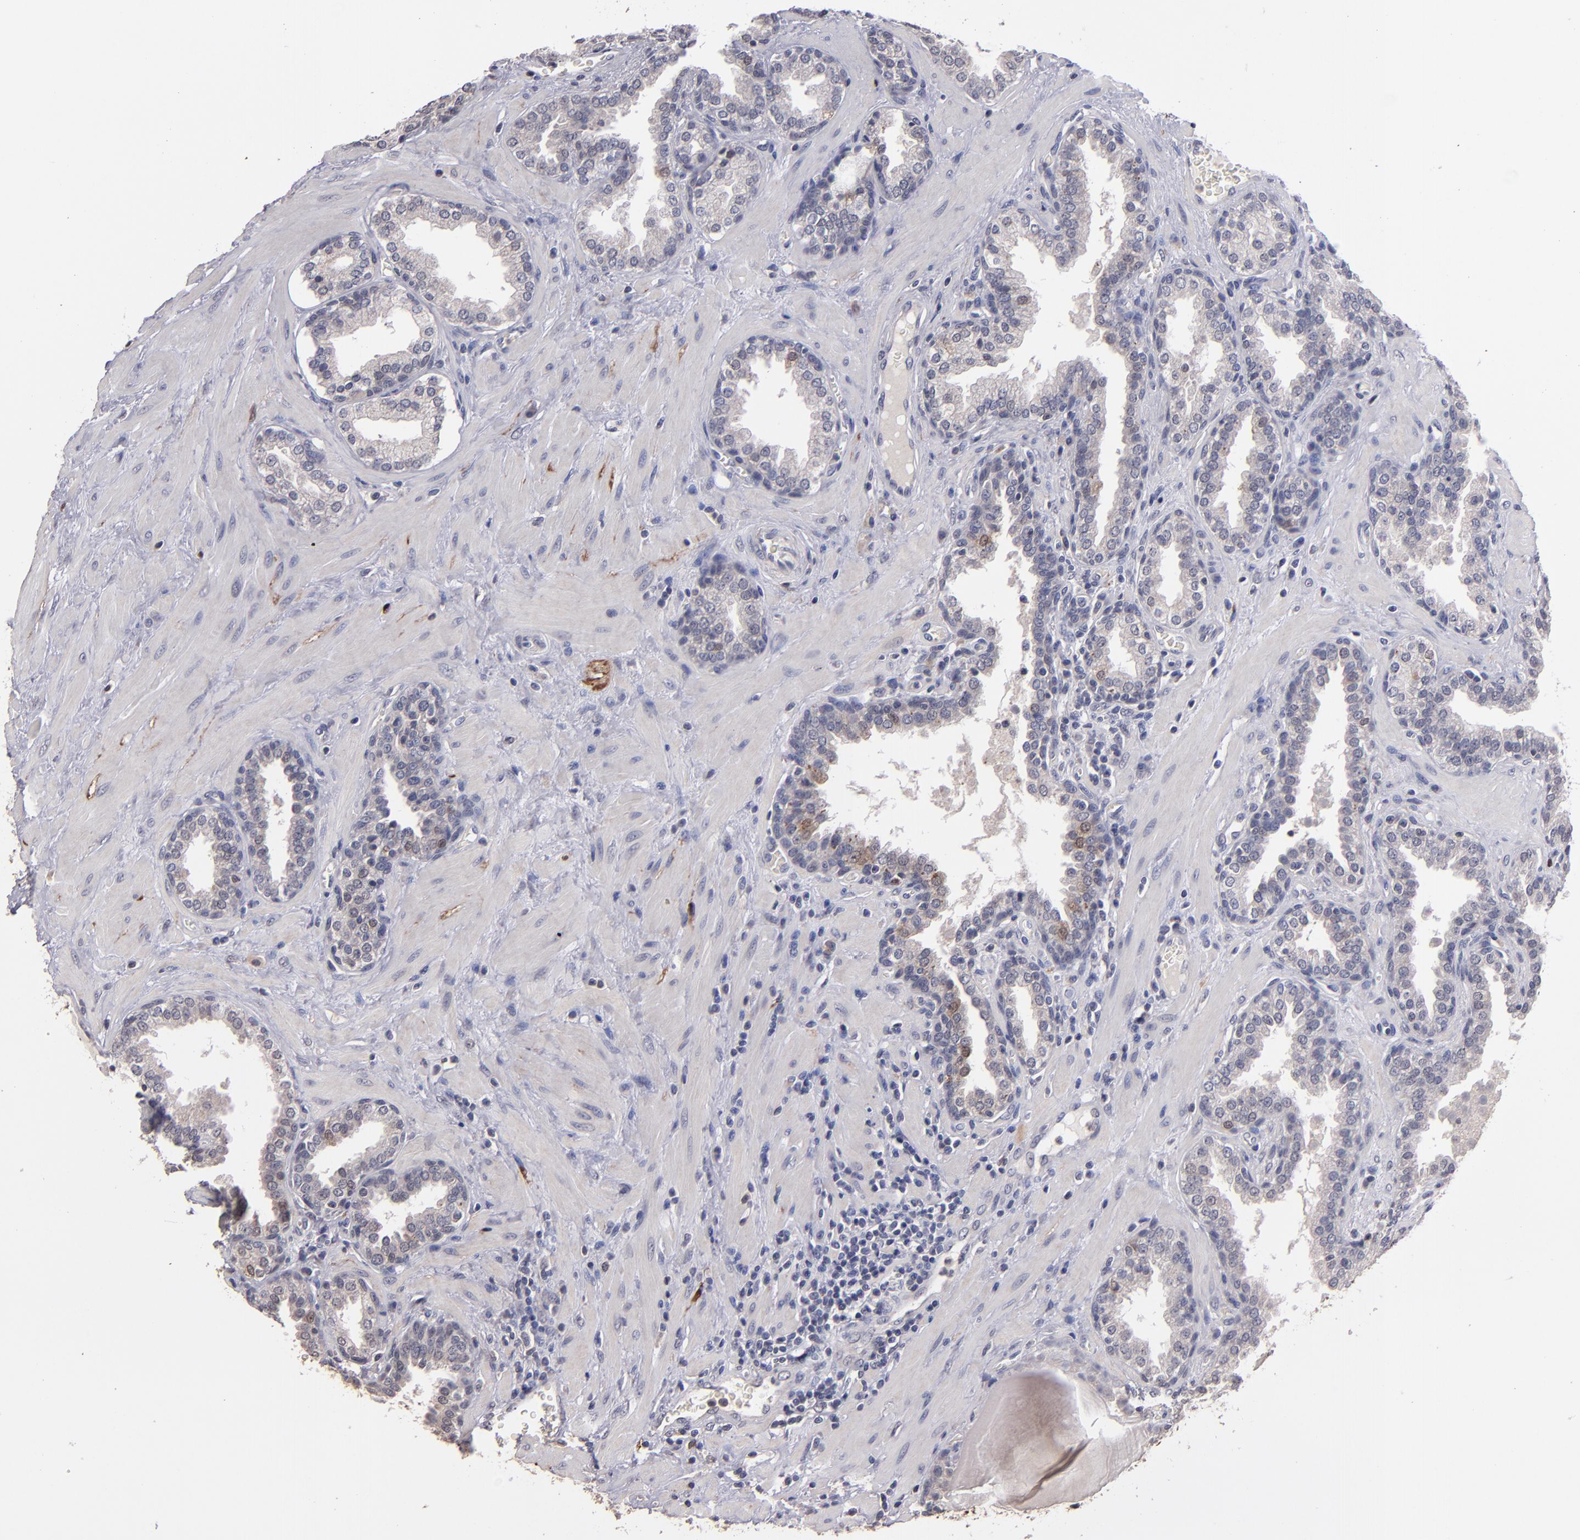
{"staining": {"intensity": "weak", "quantity": "<25%", "location": "cytoplasmic/membranous,nuclear"}, "tissue": "prostate", "cell_type": "Glandular cells", "image_type": "normal", "snomed": [{"axis": "morphology", "description": "Normal tissue, NOS"}, {"axis": "topography", "description": "Prostate"}], "caption": "Immunohistochemical staining of benign prostate displays no significant positivity in glandular cells.", "gene": "S100A1", "patient": {"sex": "male", "age": 51}}